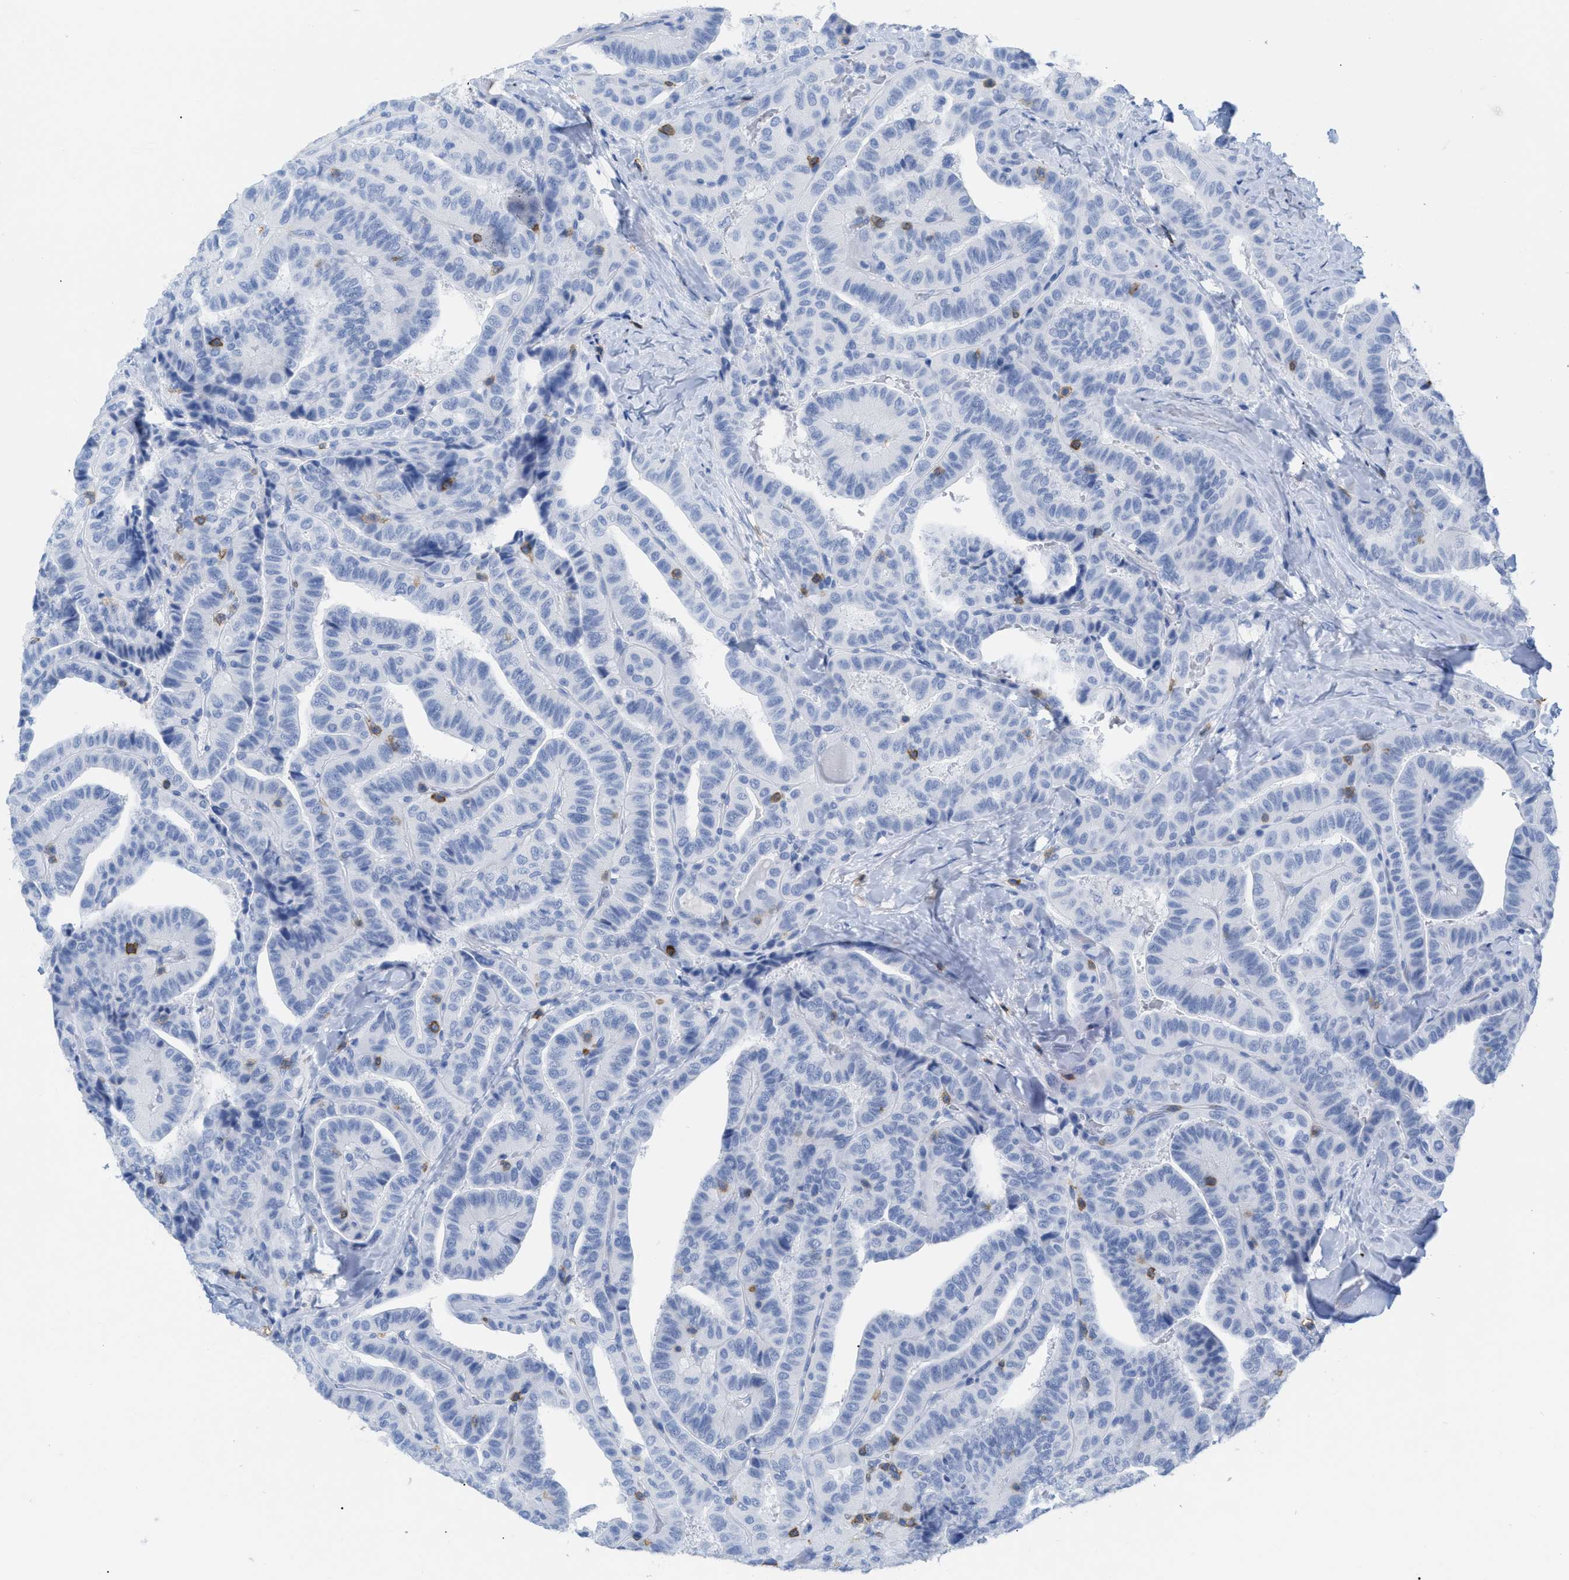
{"staining": {"intensity": "negative", "quantity": "none", "location": "none"}, "tissue": "thyroid cancer", "cell_type": "Tumor cells", "image_type": "cancer", "snomed": [{"axis": "morphology", "description": "Papillary adenocarcinoma, NOS"}, {"axis": "topography", "description": "Thyroid gland"}], "caption": "Immunohistochemistry (IHC) photomicrograph of neoplastic tissue: papillary adenocarcinoma (thyroid) stained with DAB demonstrates no significant protein staining in tumor cells.", "gene": "CD5", "patient": {"sex": "male", "age": 77}}